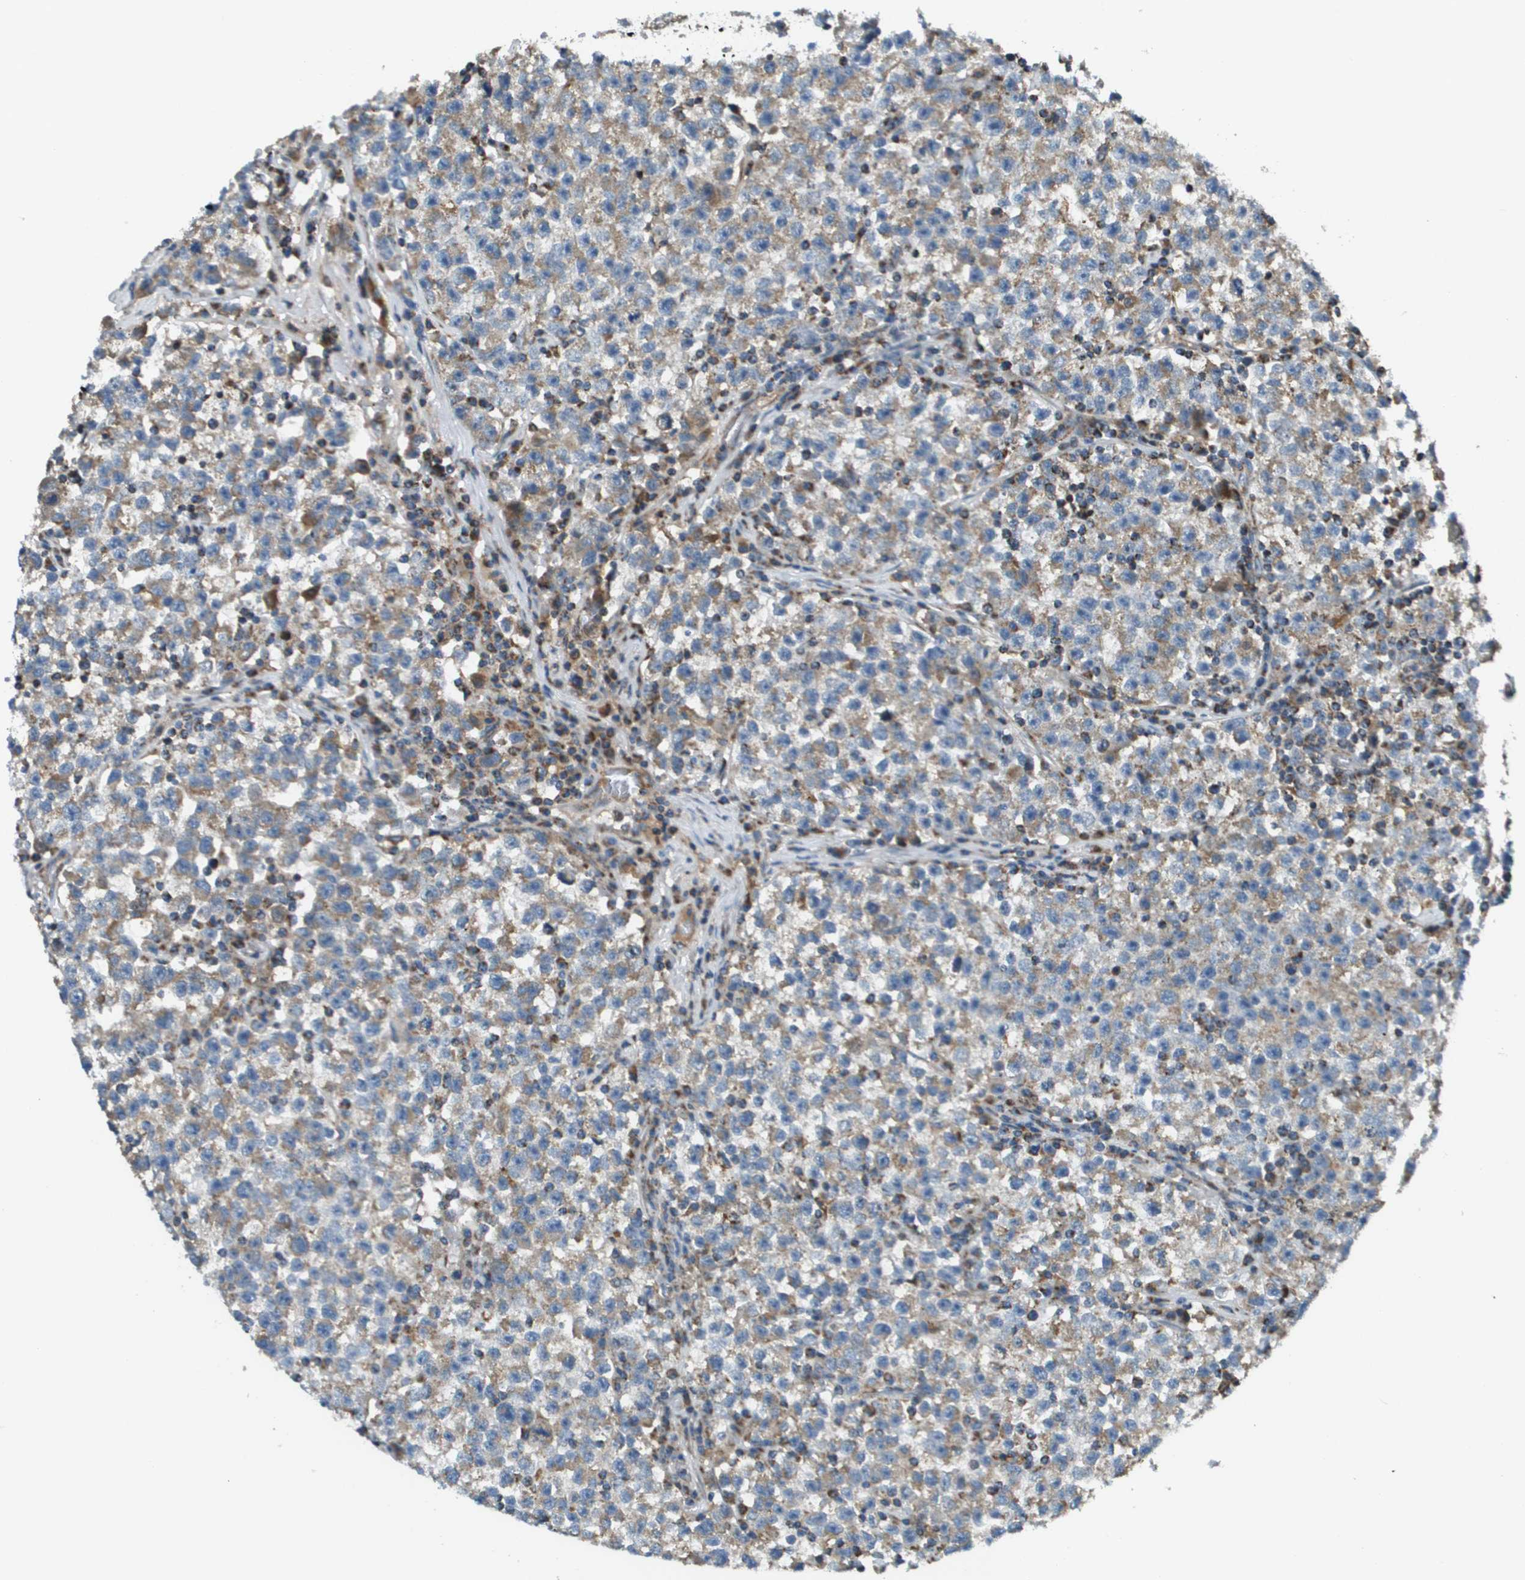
{"staining": {"intensity": "weak", "quantity": ">75%", "location": "cytoplasmic/membranous"}, "tissue": "testis cancer", "cell_type": "Tumor cells", "image_type": "cancer", "snomed": [{"axis": "morphology", "description": "Seminoma, NOS"}, {"axis": "topography", "description": "Testis"}], "caption": "Protein staining of testis cancer (seminoma) tissue exhibits weak cytoplasmic/membranous staining in approximately >75% of tumor cells. (IHC, brightfield microscopy, high magnification).", "gene": "NRK", "patient": {"sex": "male", "age": 22}}